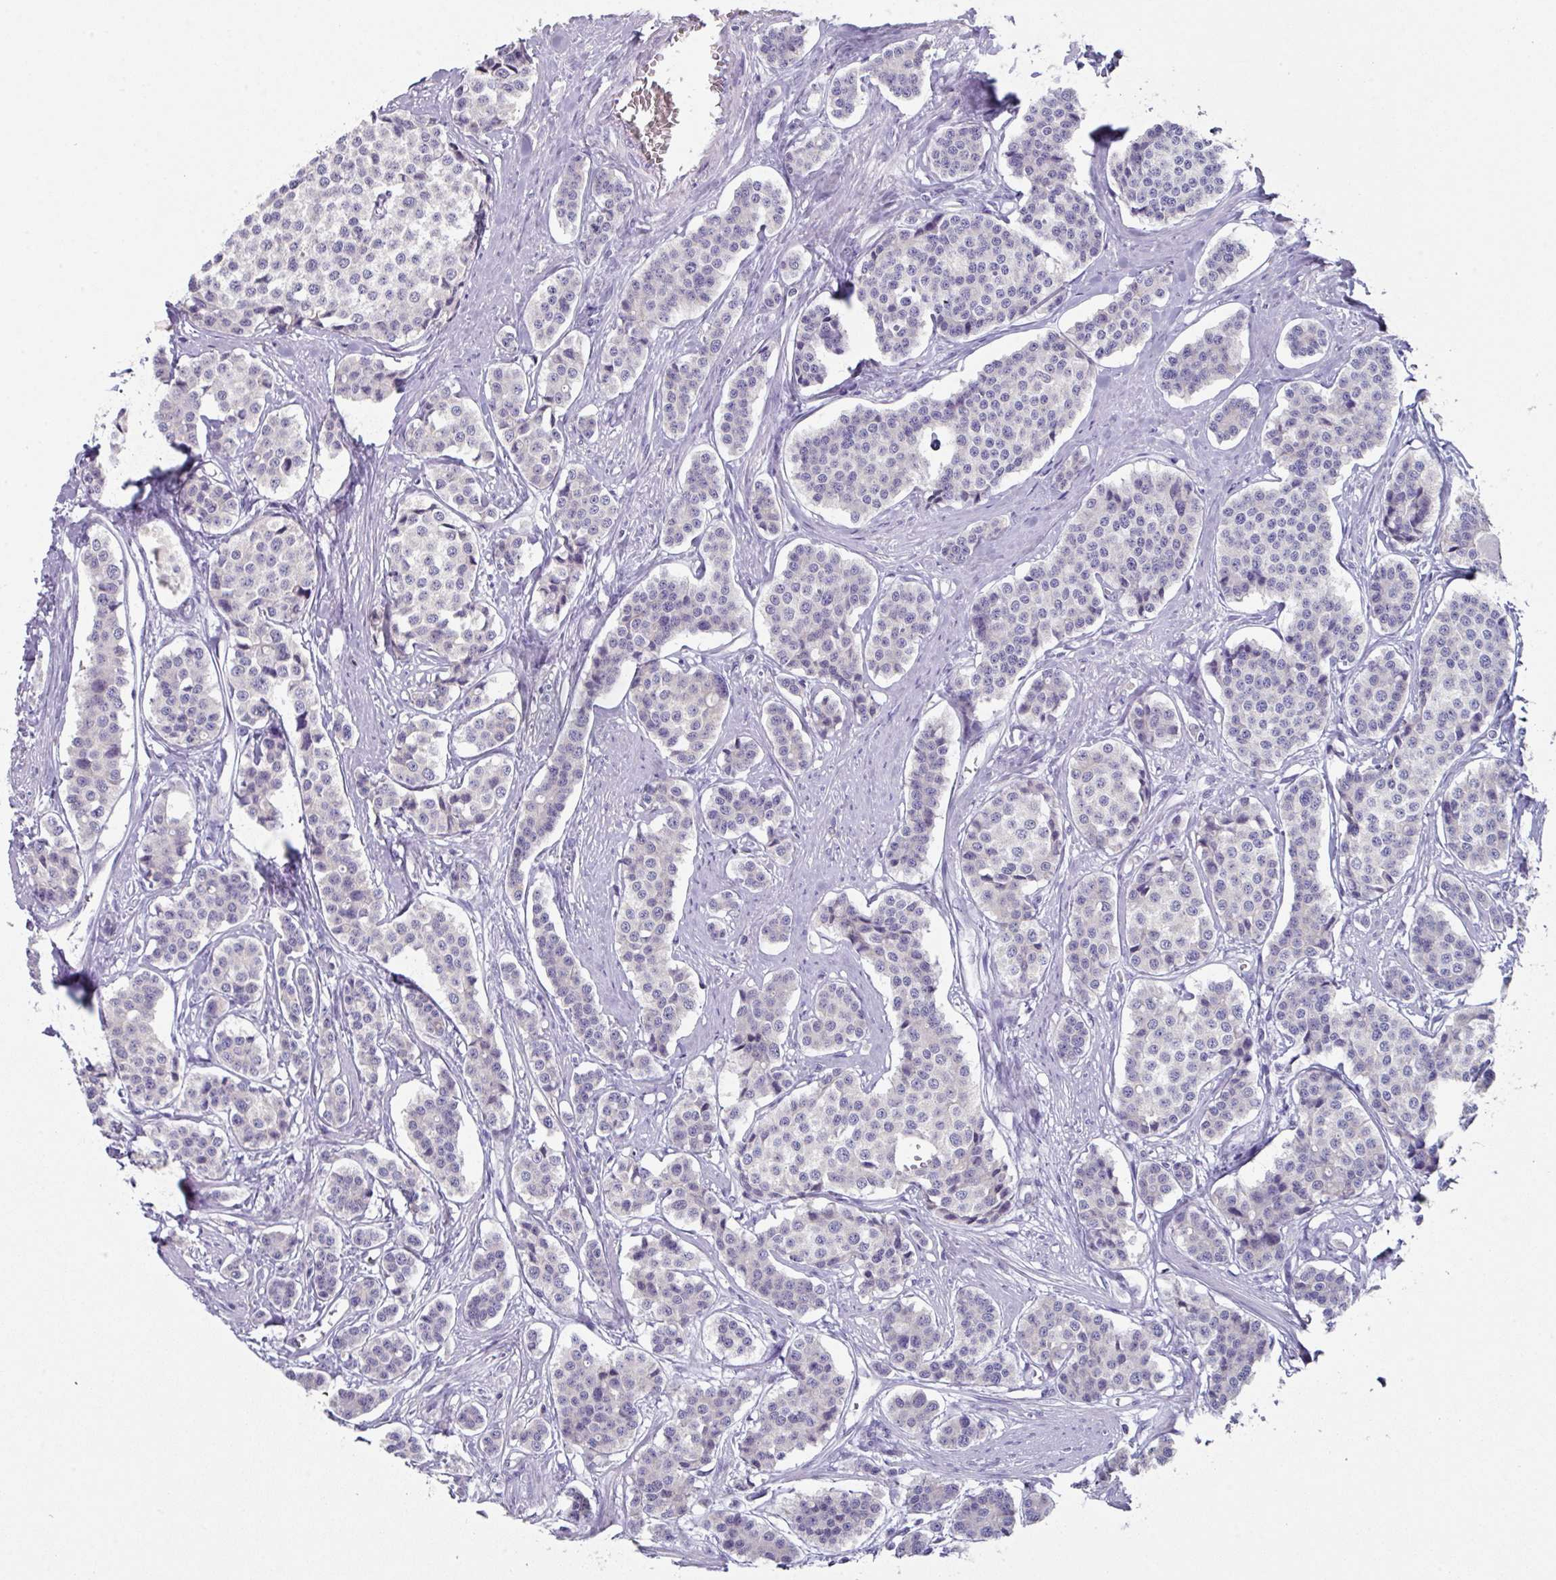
{"staining": {"intensity": "negative", "quantity": "none", "location": "none"}, "tissue": "carcinoid", "cell_type": "Tumor cells", "image_type": "cancer", "snomed": [{"axis": "morphology", "description": "Carcinoid, malignant, NOS"}, {"axis": "topography", "description": "Small intestine"}], "caption": "An immunohistochemistry (IHC) image of carcinoid is shown. There is no staining in tumor cells of carcinoid.", "gene": "DCAF12L2", "patient": {"sex": "male", "age": 60}}